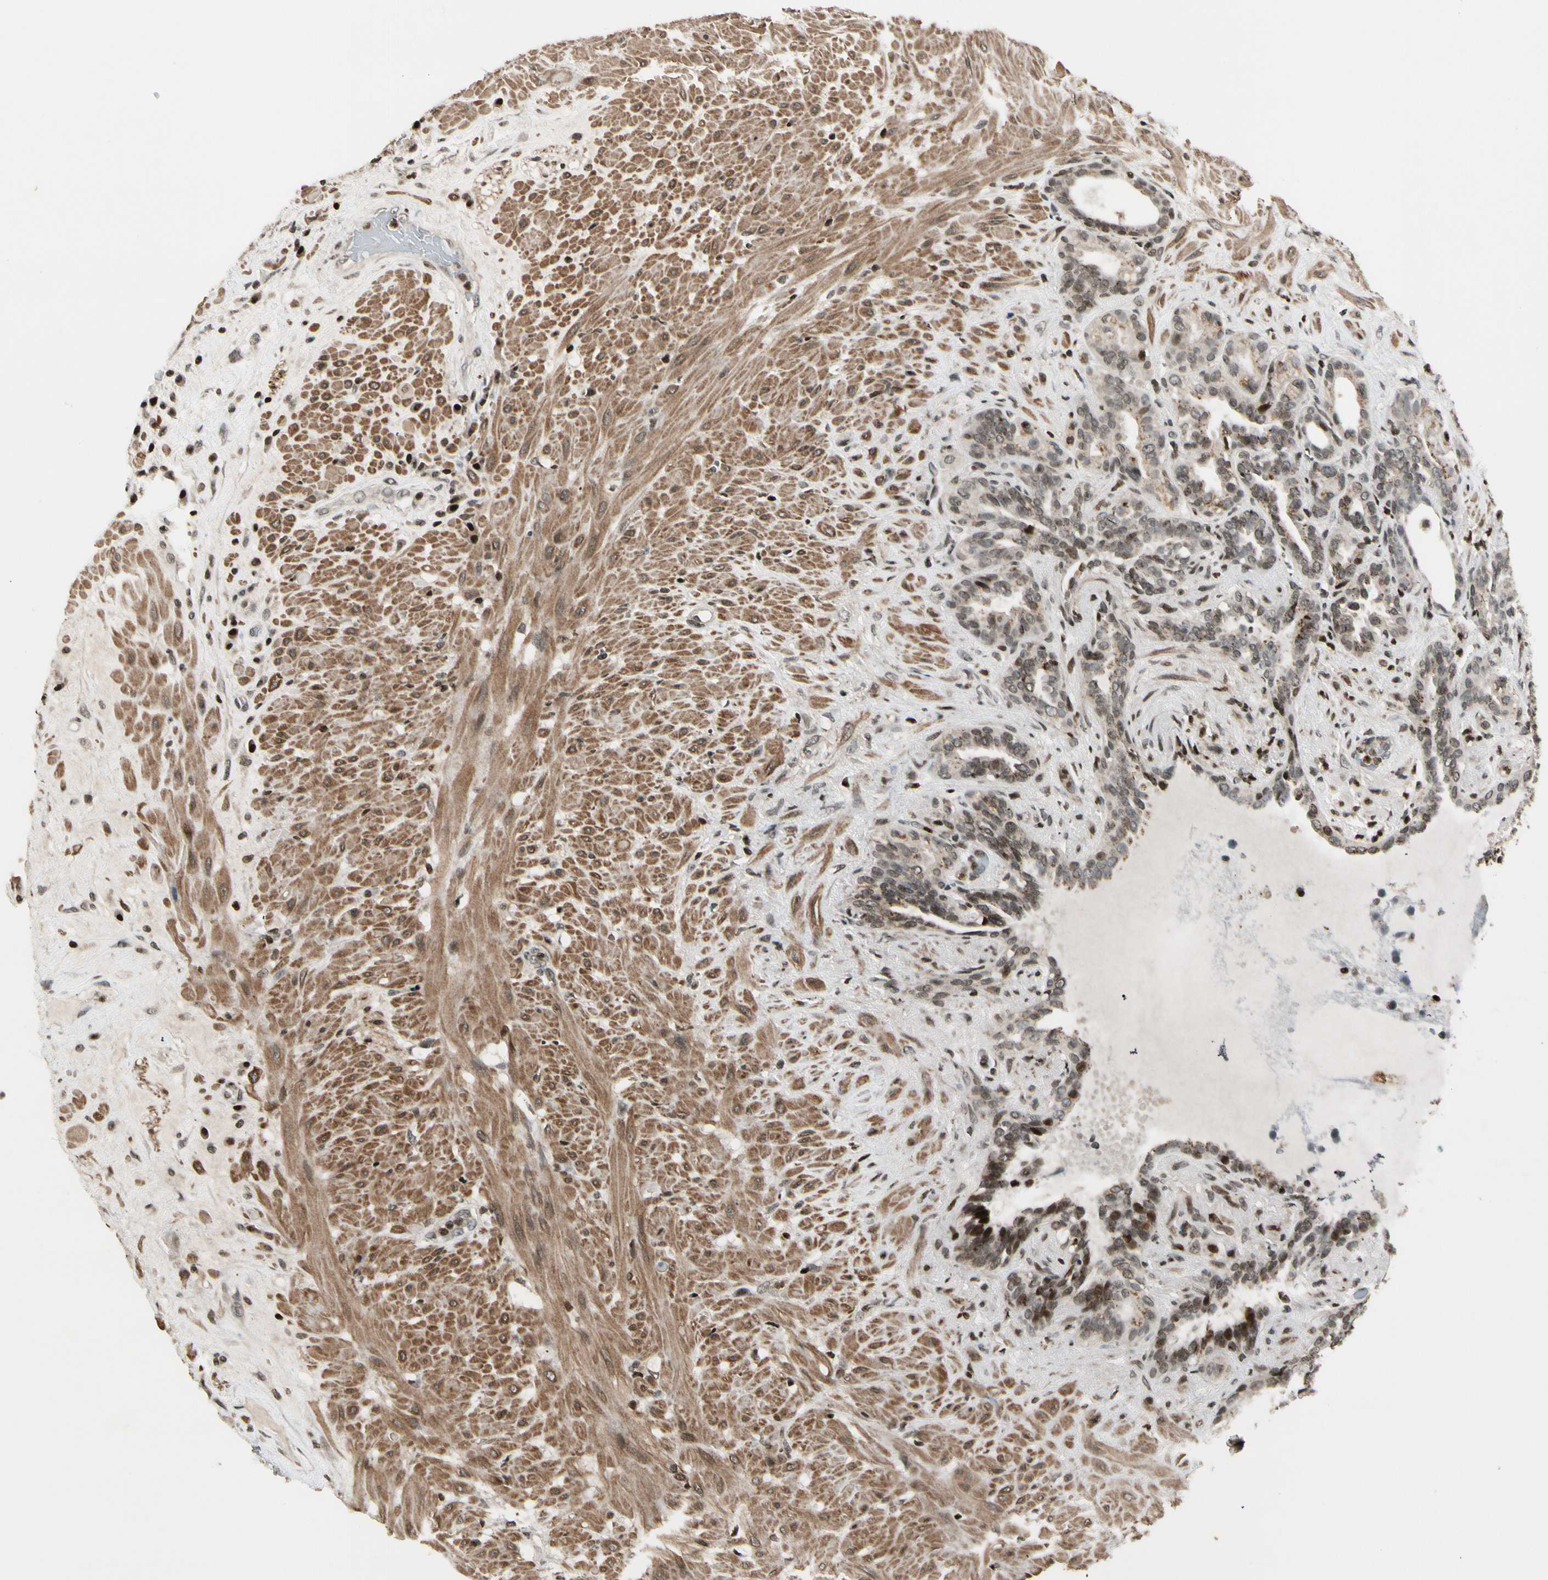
{"staining": {"intensity": "moderate", "quantity": ">75%", "location": "cytoplasmic/membranous,nuclear"}, "tissue": "seminal vesicle", "cell_type": "Glandular cells", "image_type": "normal", "snomed": [{"axis": "morphology", "description": "Normal tissue, NOS"}, {"axis": "topography", "description": "Seminal veicle"}], "caption": "IHC photomicrograph of benign human seminal vesicle stained for a protein (brown), which shows medium levels of moderate cytoplasmic/membranous,nuclear staining in approximately >75% of glandular cells.", "gene": "TSHZ3", "patient": {"sex": "male", "age": 61}}